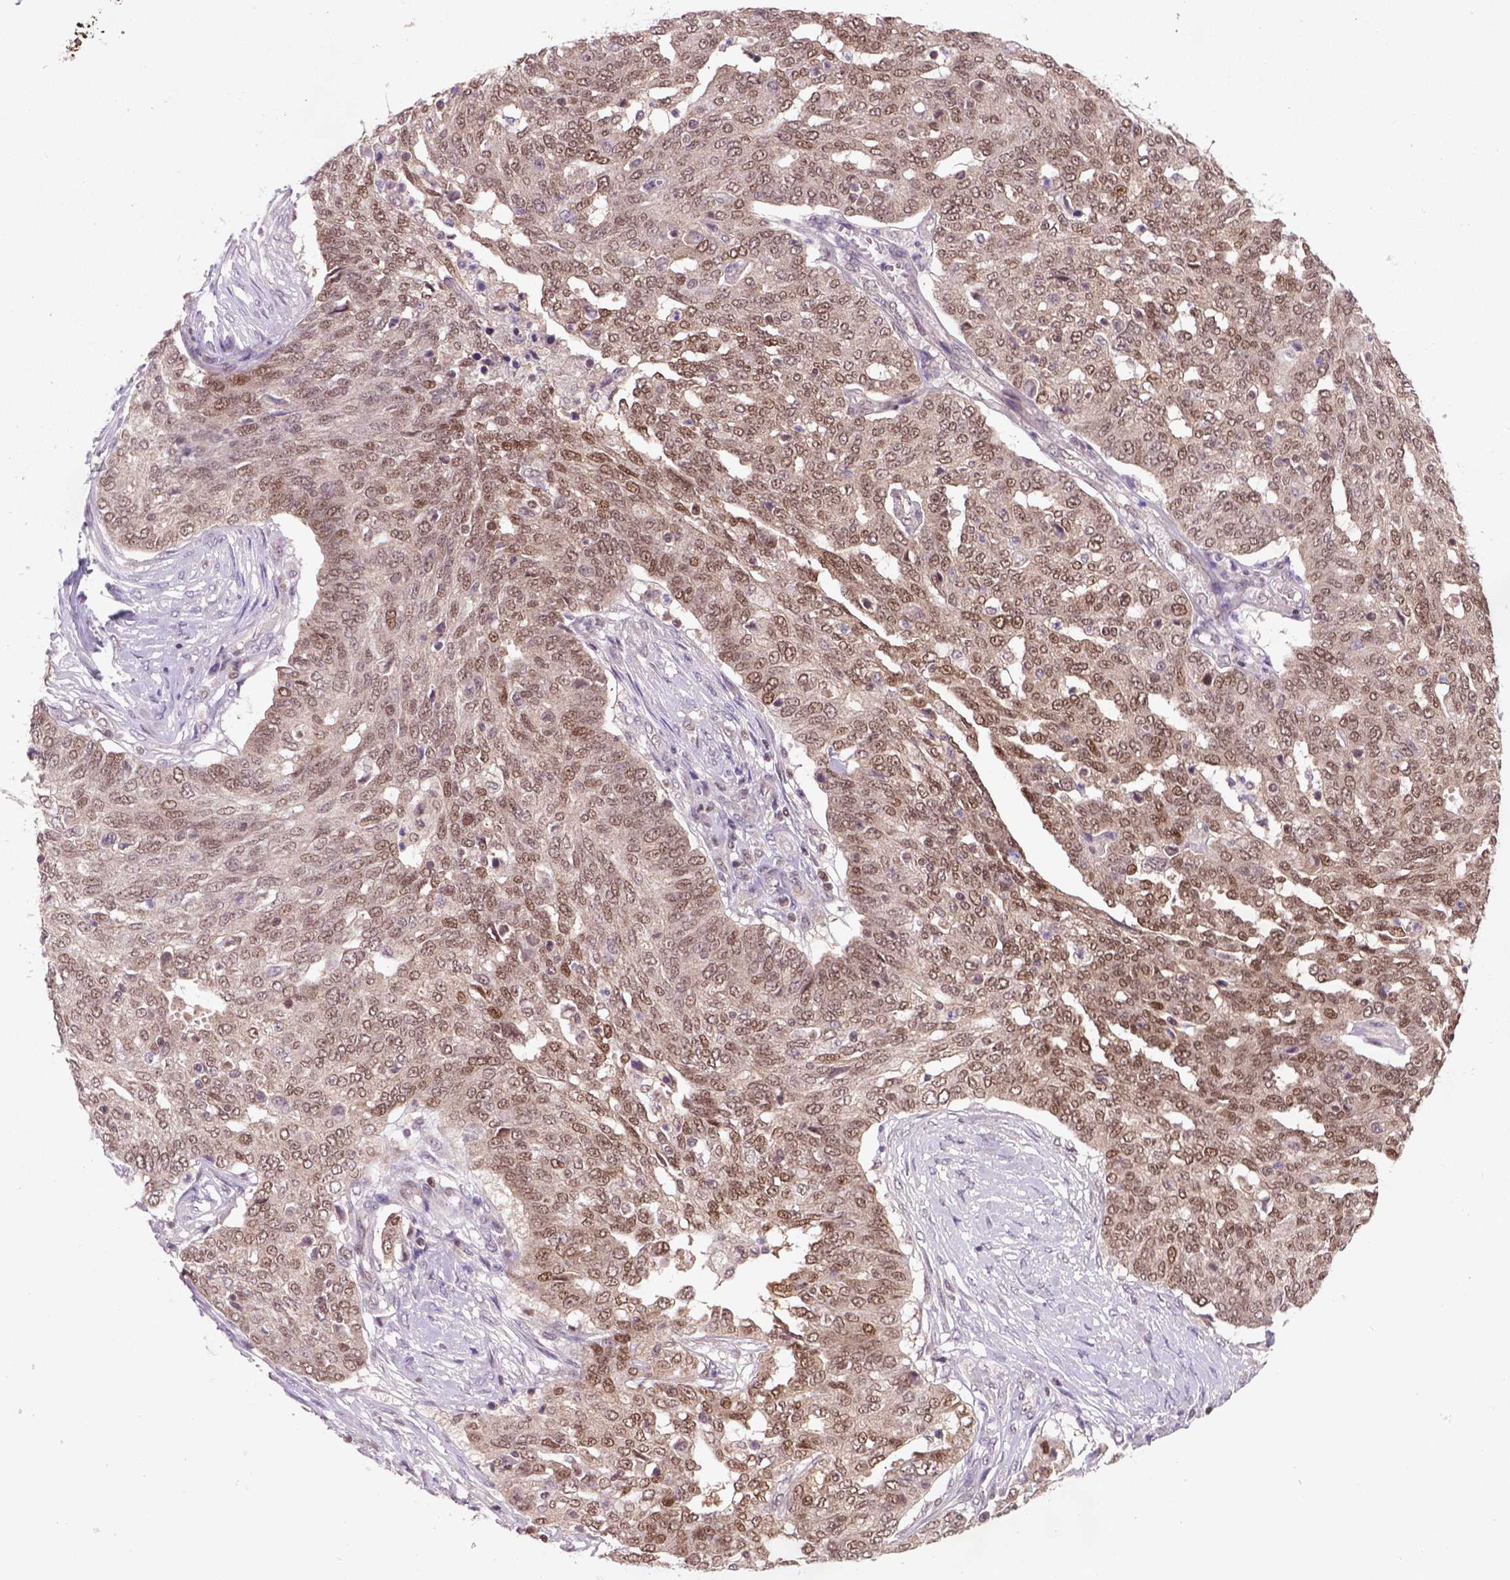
{"staining": {"intensity": "moderate", "quantity": ">75%", "location": "nuclear"}, "tissue": "ovarian cancer", "cell_type": "Tumor cells", "image_type": "cancer", "snomed": [{"axis": "morphology", "description": "Cystadenocarcinoma, serous, NOS"}, {"axis": "topography", "description": "Ovary"}], "caption": "This is a photomicrograph of immunohistochemistry (IHC) staining of ovarian cancer, which shows moderate staining in the nuclear of tumor cells.", "gene": "MGMT", "patient": {"sex": "female", "age": 67}}